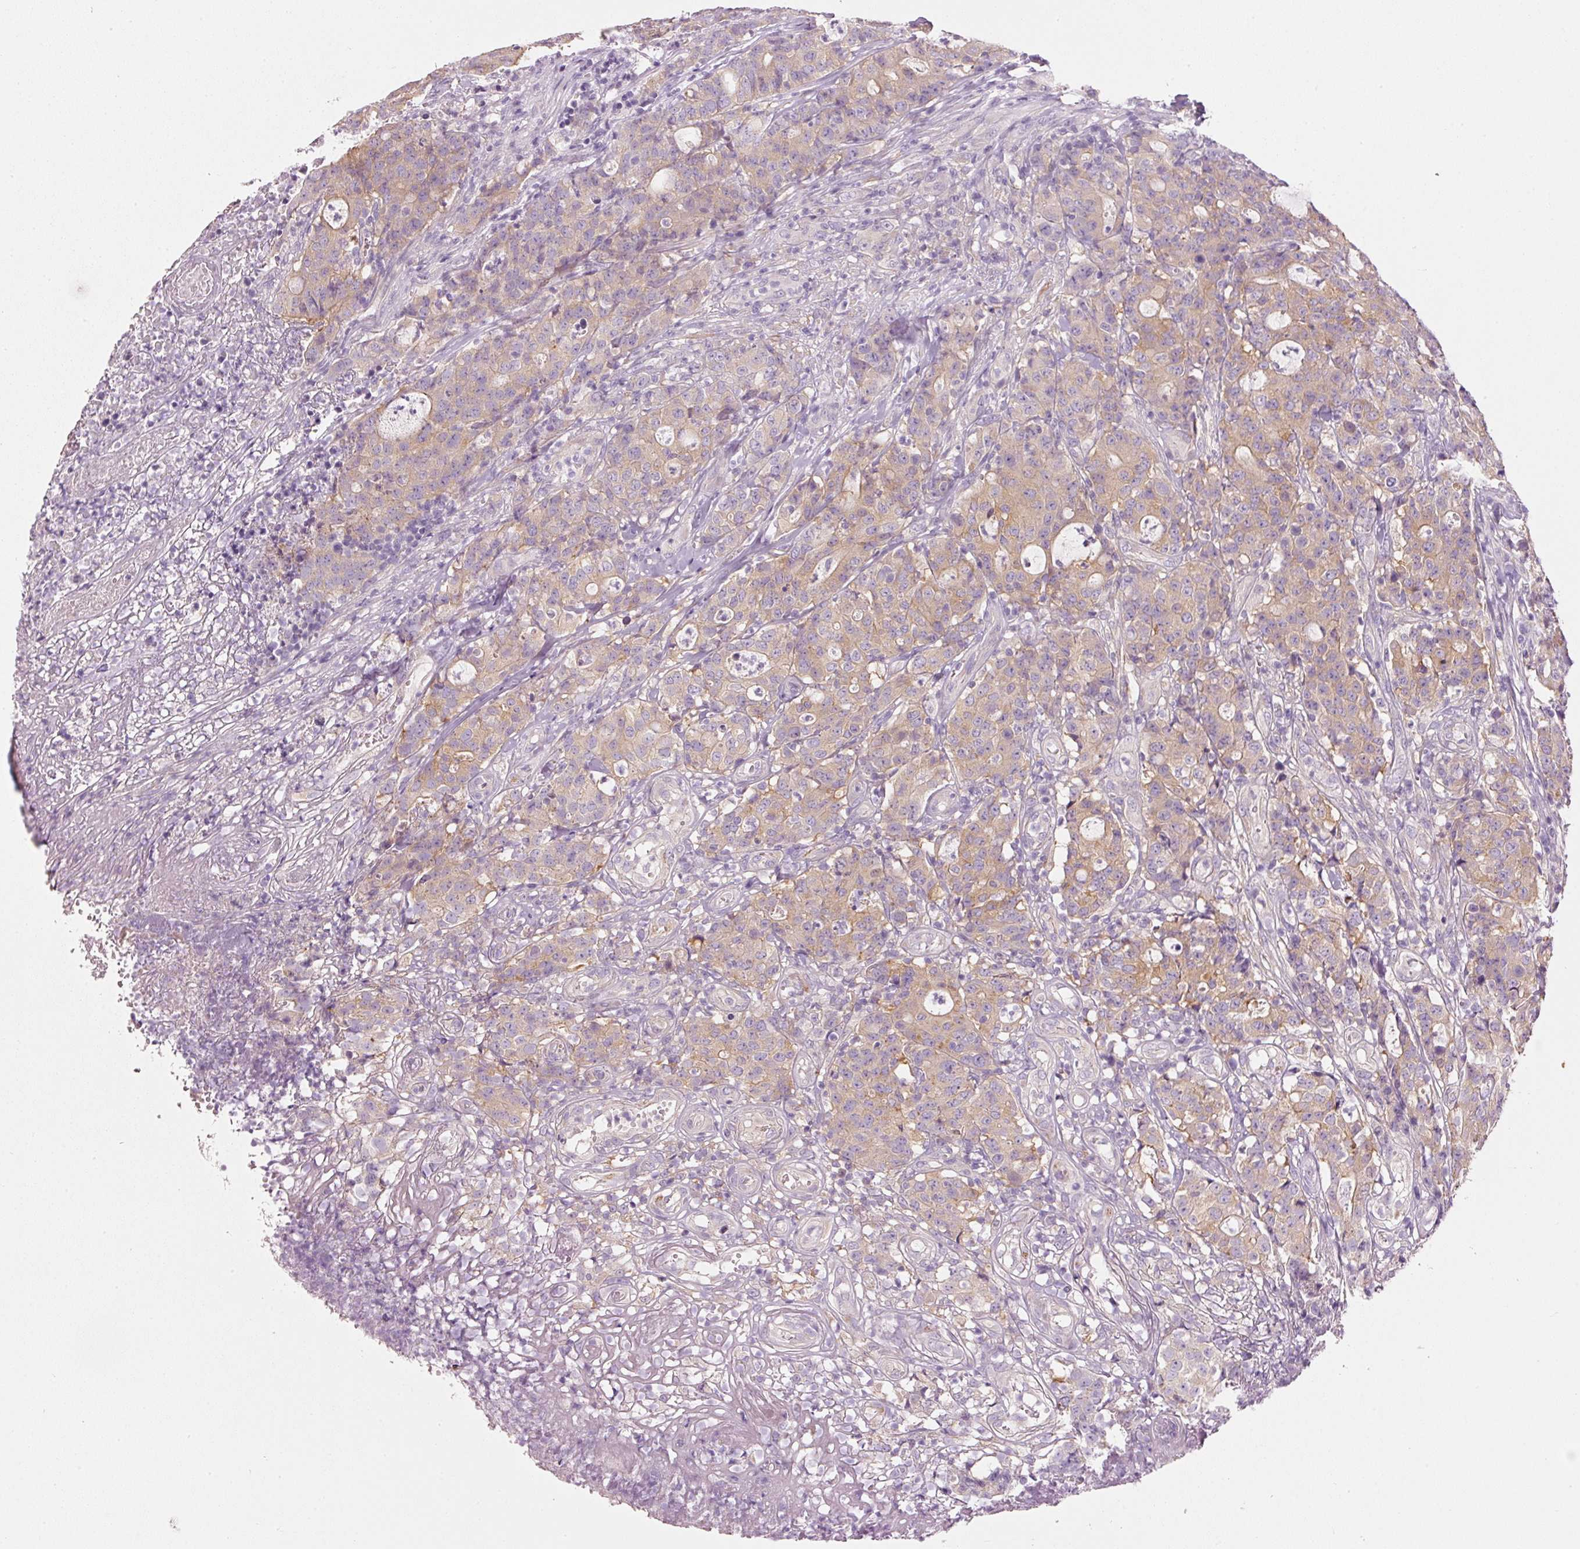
{"staining": {"intensity": "moderate", "quantity": ">75%", "location": "cytoplasmic/membranous"}, "tissue": "colorectal cancer", "cell_type": "Tumor cells", "image_type": "cancer", "snomed": [{"axis": "morphology", "description": "Adenocarcinoma, NOS"}, {"axis": "topography", "description": "Colon"}], "caption": "Human colorectal cancer stained with a protein marker shows moderate staining in tumor cells.", "gene": "PDXDC1", "patient": {"sex": "male", "age": 83}}